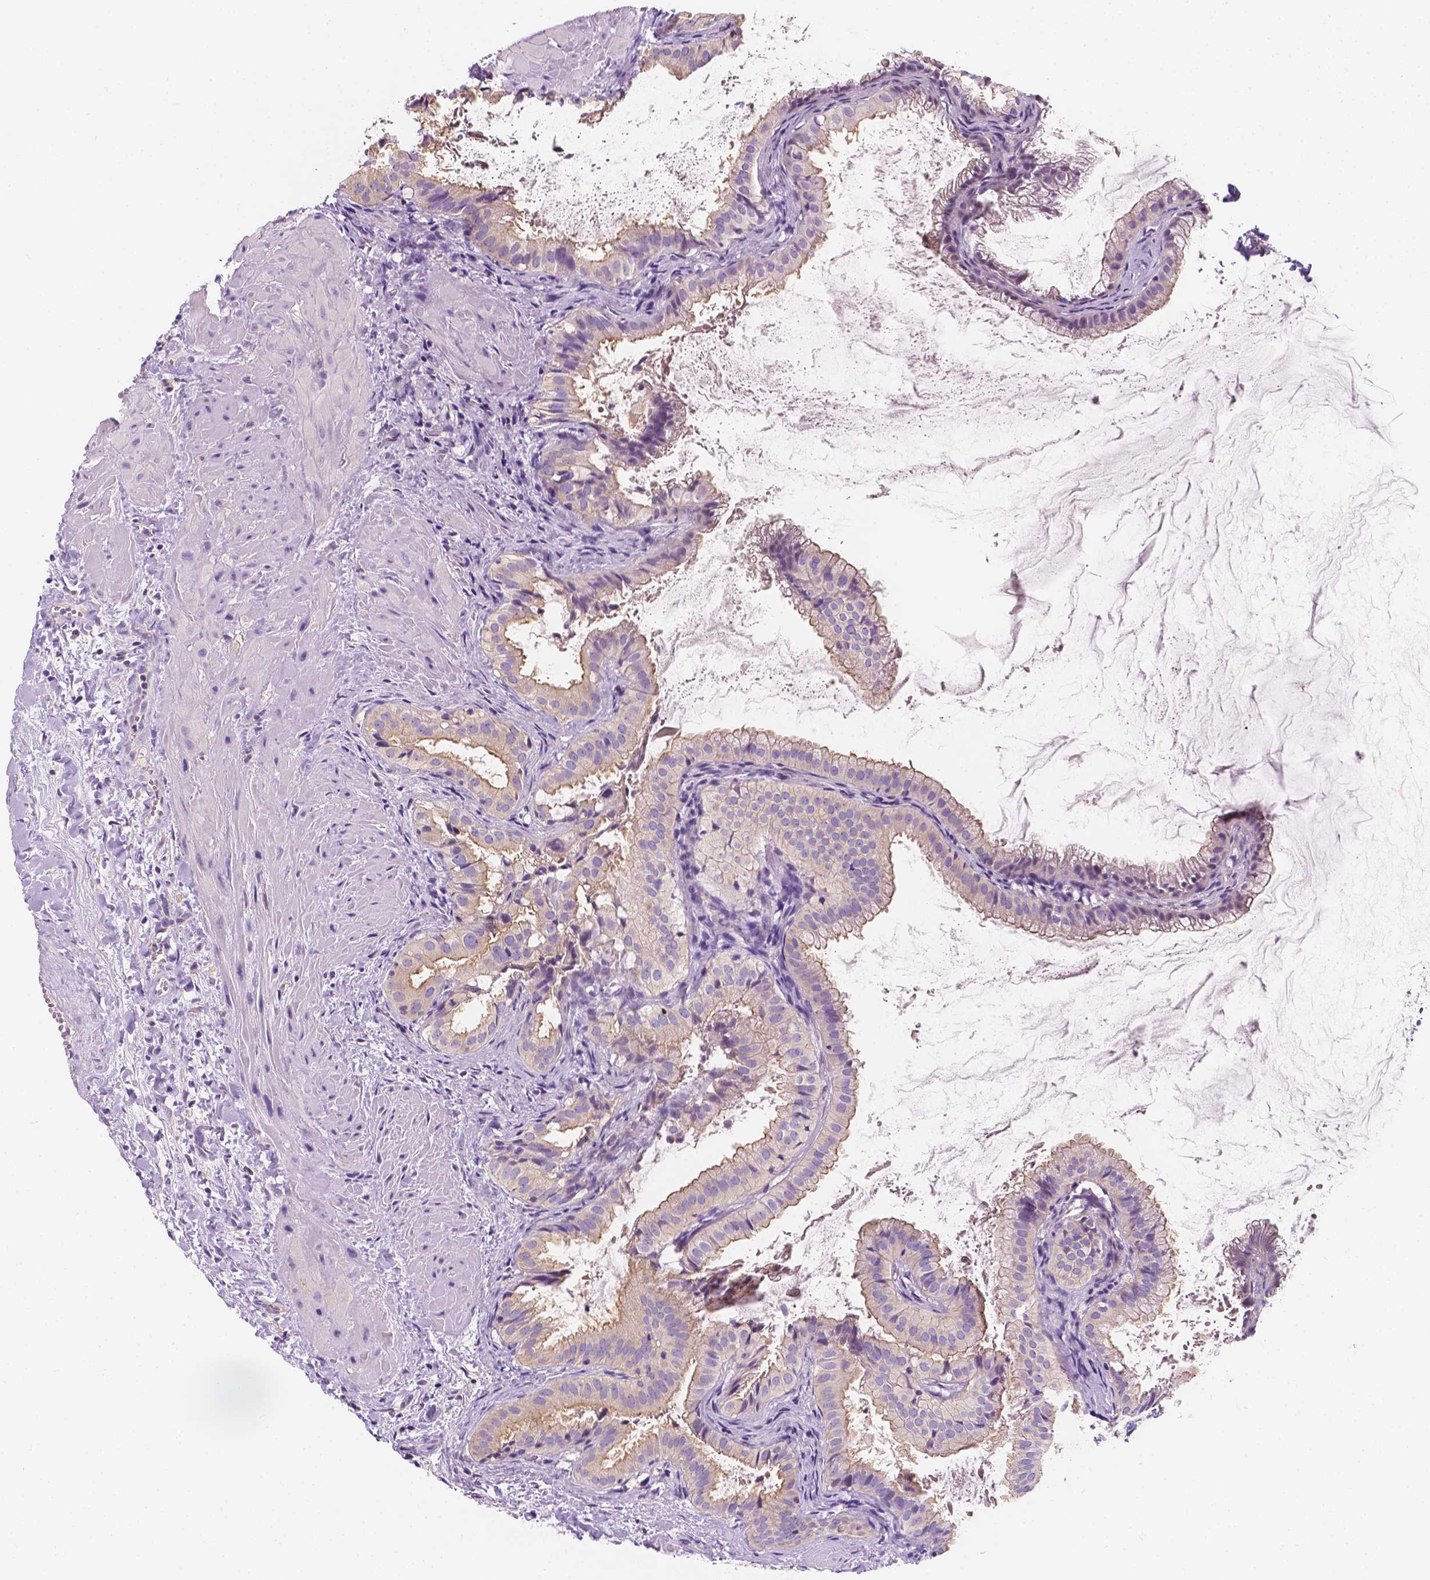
{"staining": {"intensity": "negative", "quantity": "none", "location": "none"}, "tissue": "gallbladder", "cell_type": "Glandular cells", "image_type": "normal", "snomed": [{"axis": "morphology", "description": "Normal tissue, NOS"}, {"axis": "topography", "description": "Gallbladder"}], "caption": "Protein analysis of benign gallbladder shows no significant expression in glandular cells. (Brightfield microscopy of DAB immunohistochemistry at high magnification).", "gene": "SIRT2", "patient": {"sex": "male", "age": 70}}